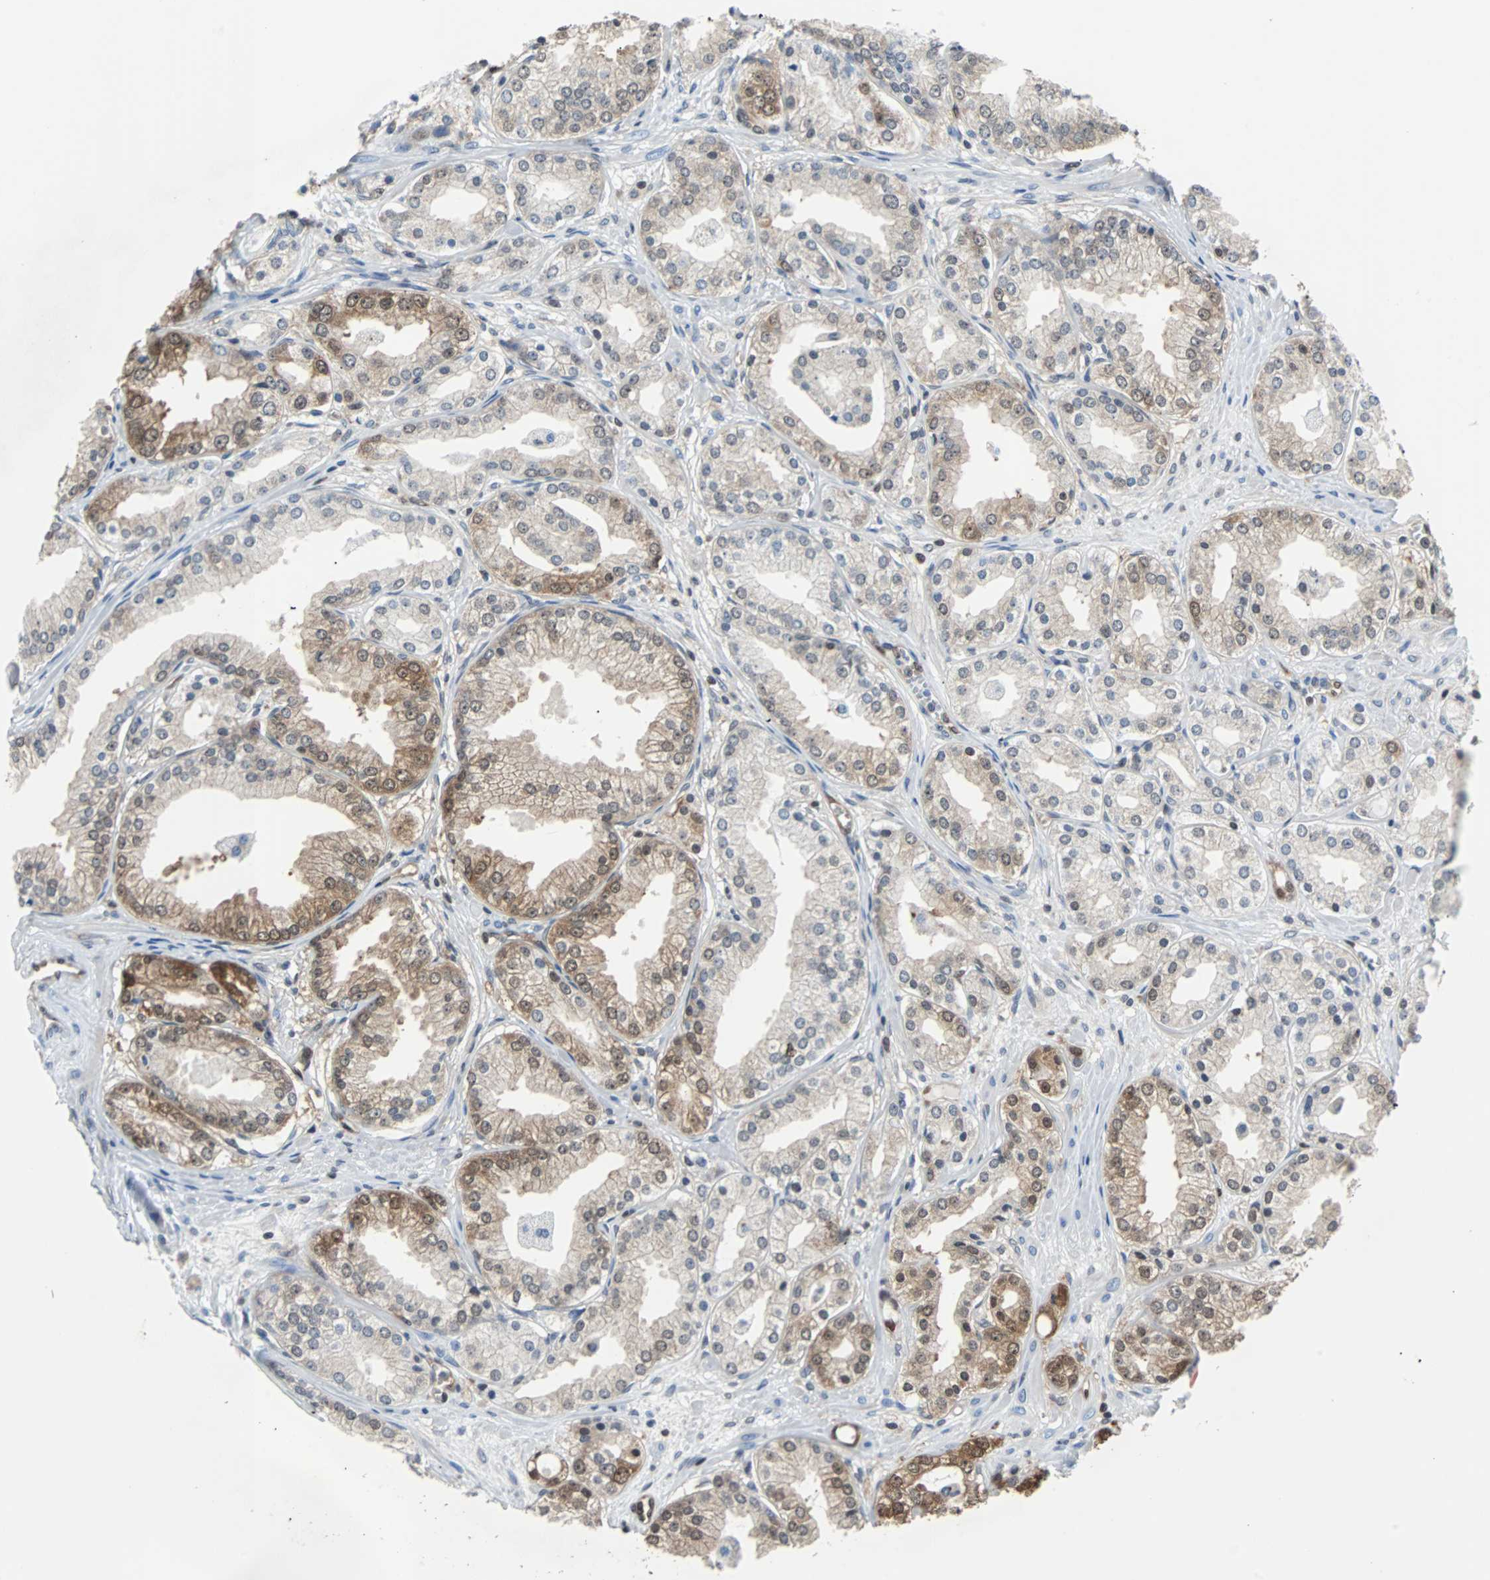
{"staining": {"intensity": "moderate", "quantity": "25%-75%", "location": "cytoplasmic/membranous,nuclear"}, "tissue": "prostate cancer", "cell_type": "Tumor cells", "image_type": "cancer", "snomed": [{"axis": "morphology", "description": "Adenocarcinoma, High grade"}, {"axis": "topography", "description": "Prostate"}], "caption": "Immunohistochemical staining of human prostate high-grade adenocarcinoma reveals medium levels of moderate cytoplasmic/membranous and nuclear protein positivity in approximately 25%-75% of tumor cells.", "gene": "MAP2K6", "patient": {"sex": "male", "age": 61}}